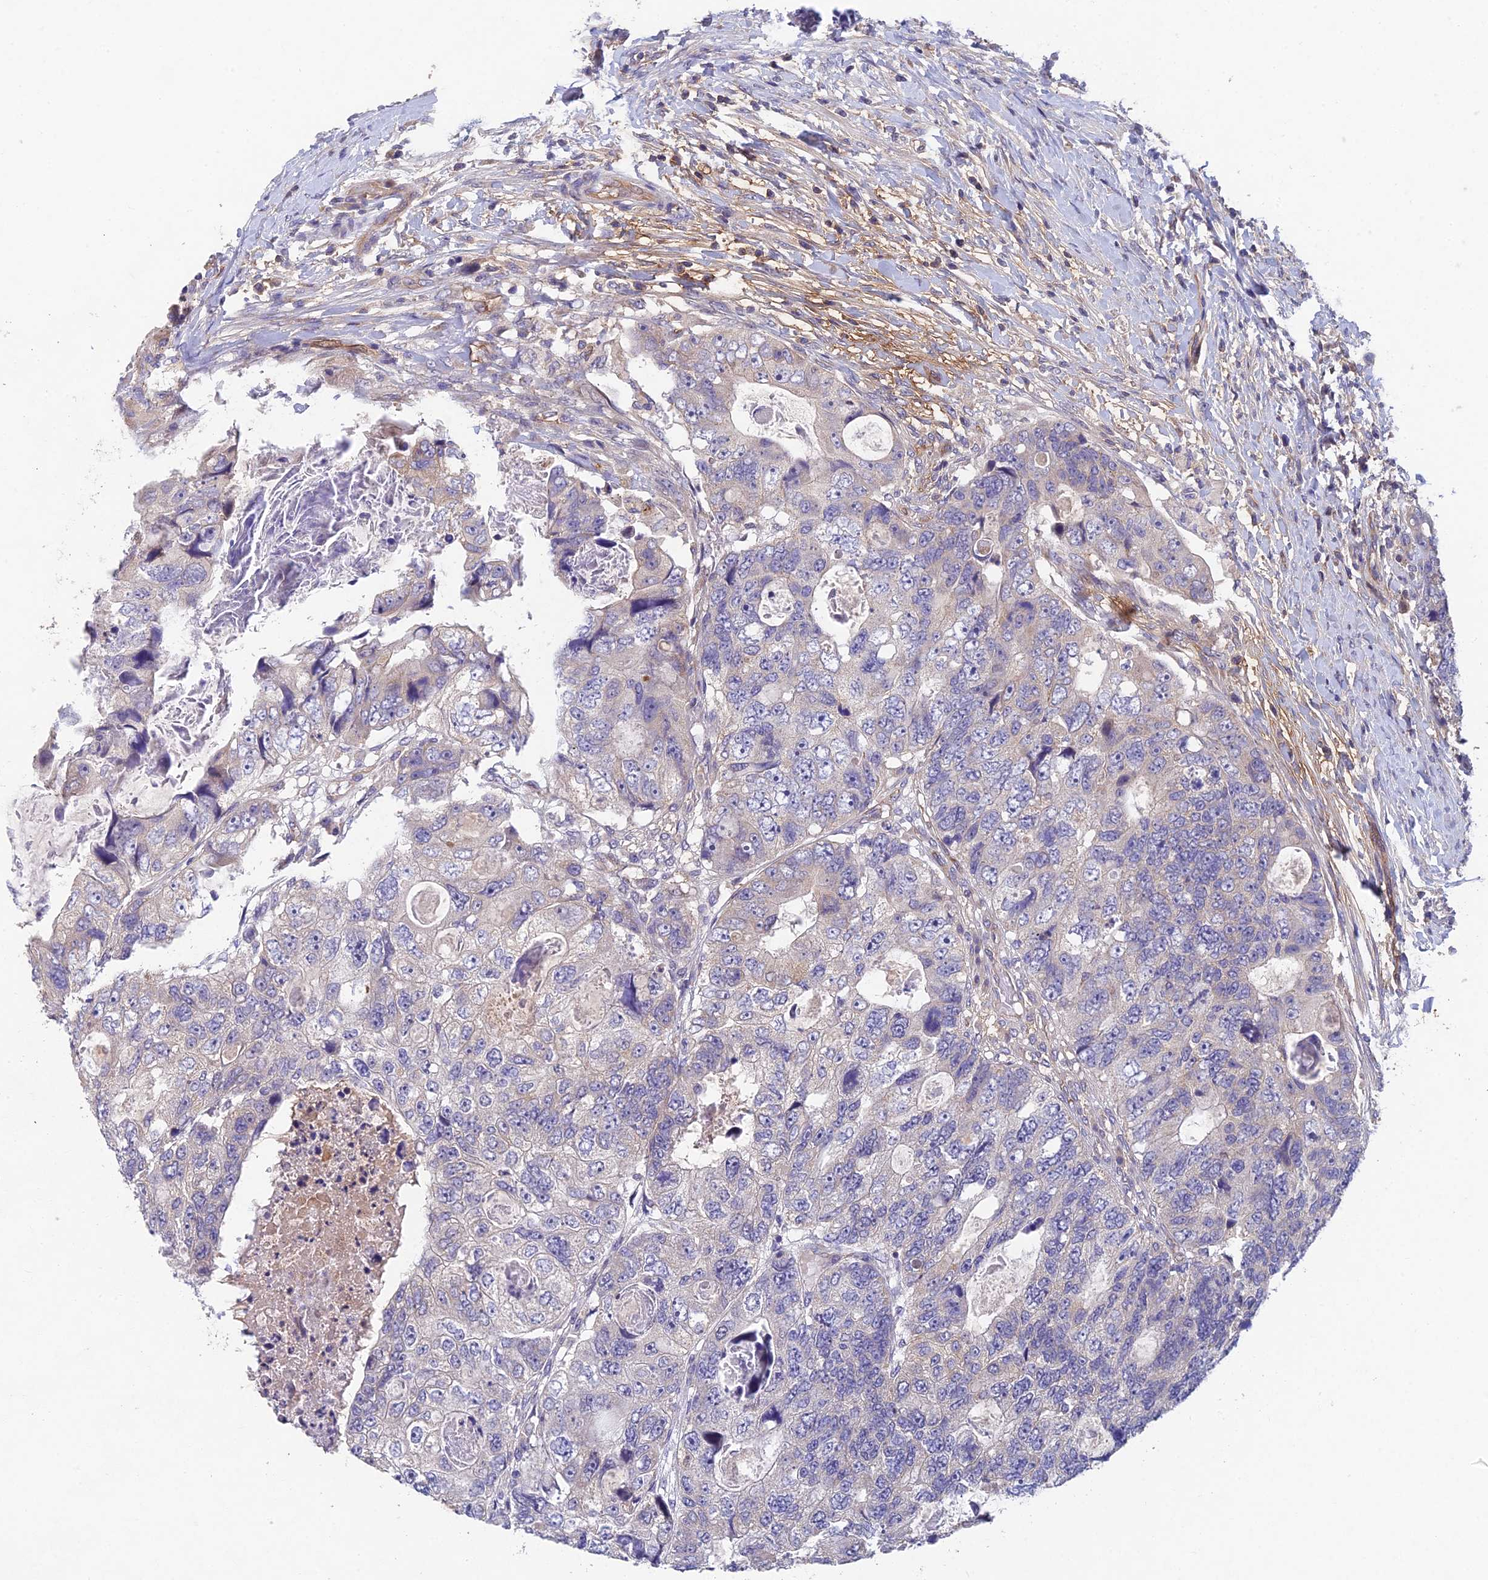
{"staining": {"intensity": "weak", "quantity": "<25%", "location": "cytoplasmic/membranous"}, "tissue": "colorectal cancer", "cell_type": "Tumor cells", "image_type": "cancer", "snomed": [{"axis": "morphology", "description": "Adenocarcinoma, NOS"}, {"axis": "topography", "description": "Rectum"}], "caption": "DAB immunohistochemical staining of colorectal cancer (adenocarcinoma) demonstrates no significant positivity in tumor cells. (DAB IHC, high magnification).", "gene": "ADAMTS13", "patient": {"sex": "male", "age": 59}}